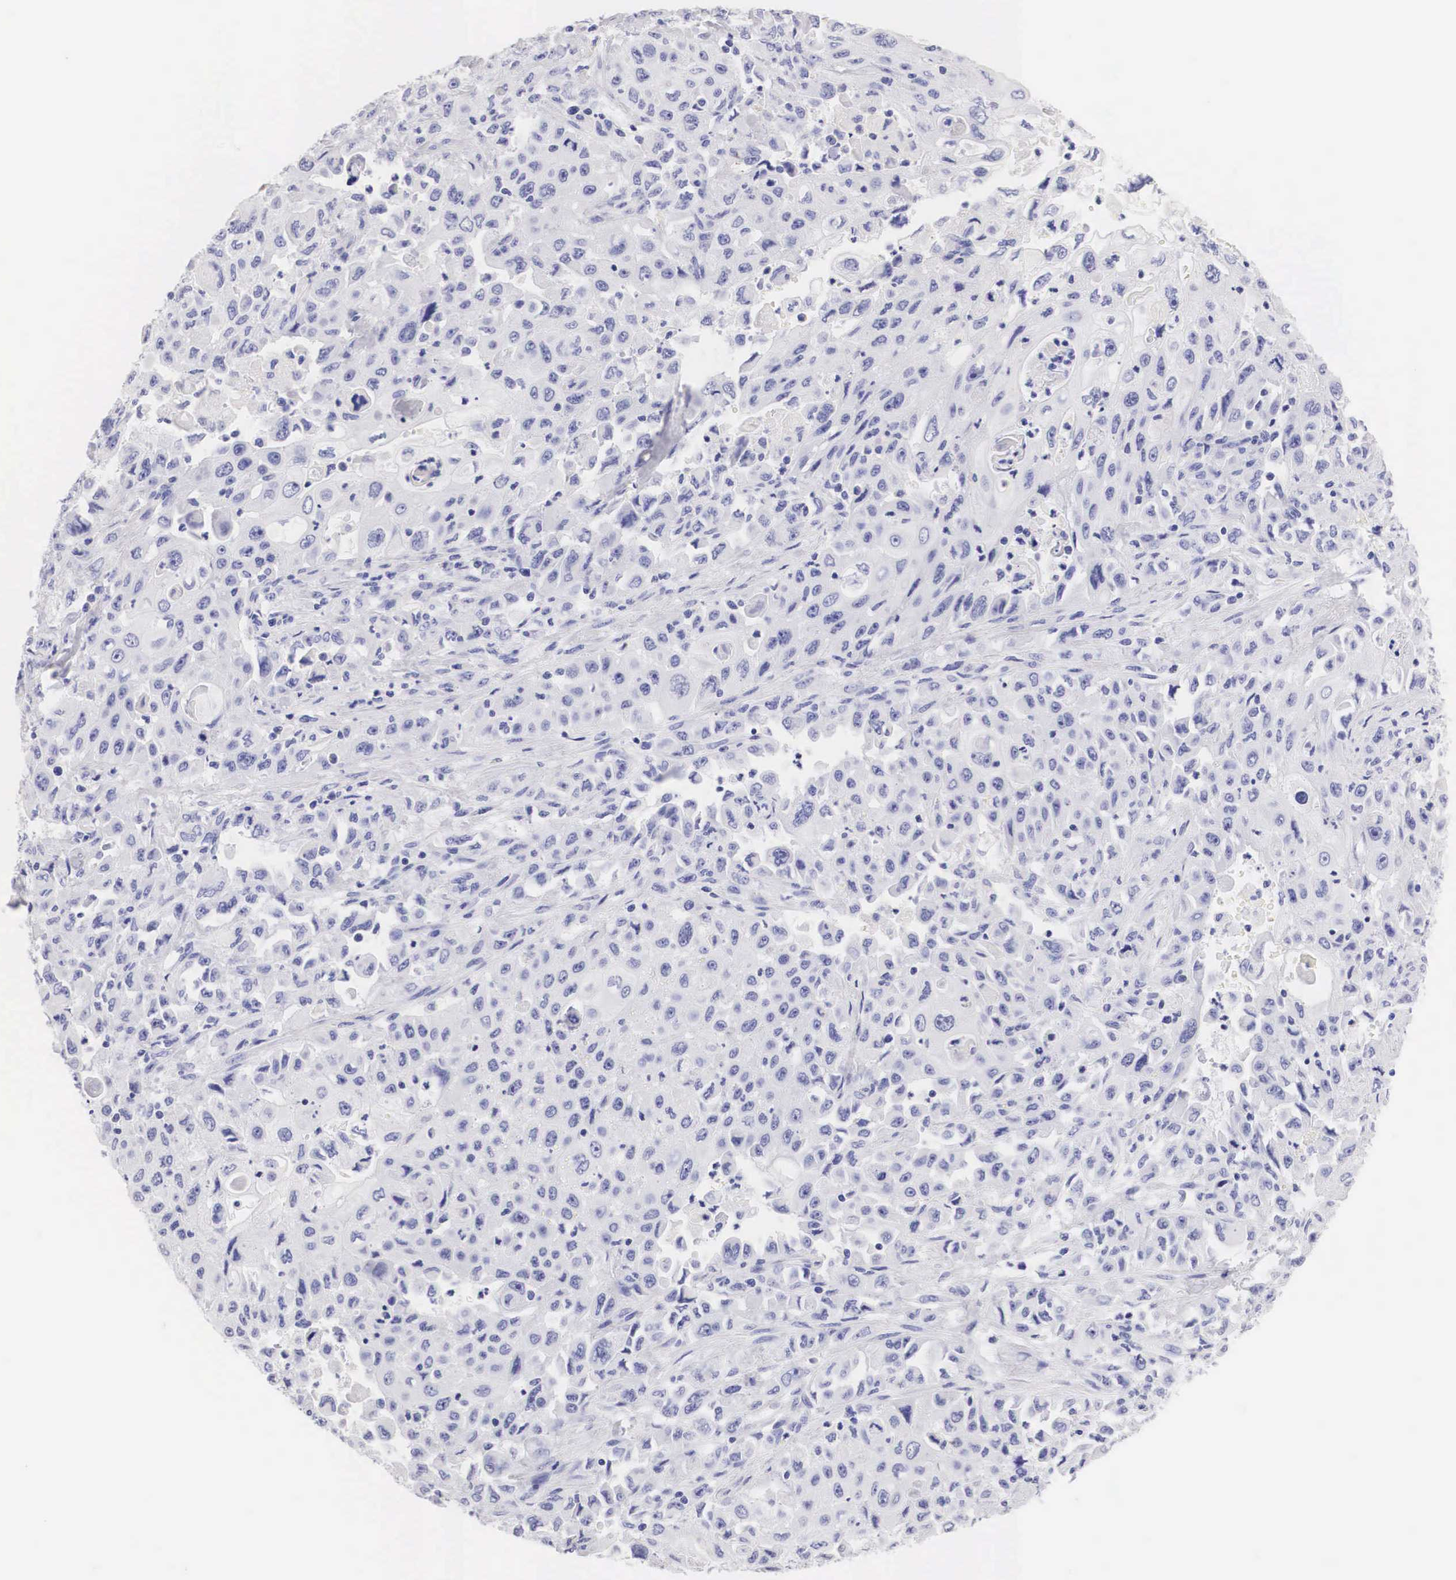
{"staining": {"intensity": "negative", "quantity": "none", "location": "none"}, "tissue": "pancreatic cancer", "cell_type": "Tumor cells", "image_type": "cancer", "snomed": [{"axis": "morphology", "description": "Adenocarcinoma, NOS"}, {"axis": "topography", "description": "Pancreas"}], "caption": "Immunohistochemical staining of human pancreatic cancer reveals no significant staining in tumor cells.", "gene": "ERBB2", "patient": {"sex": "male", "age": 70}}